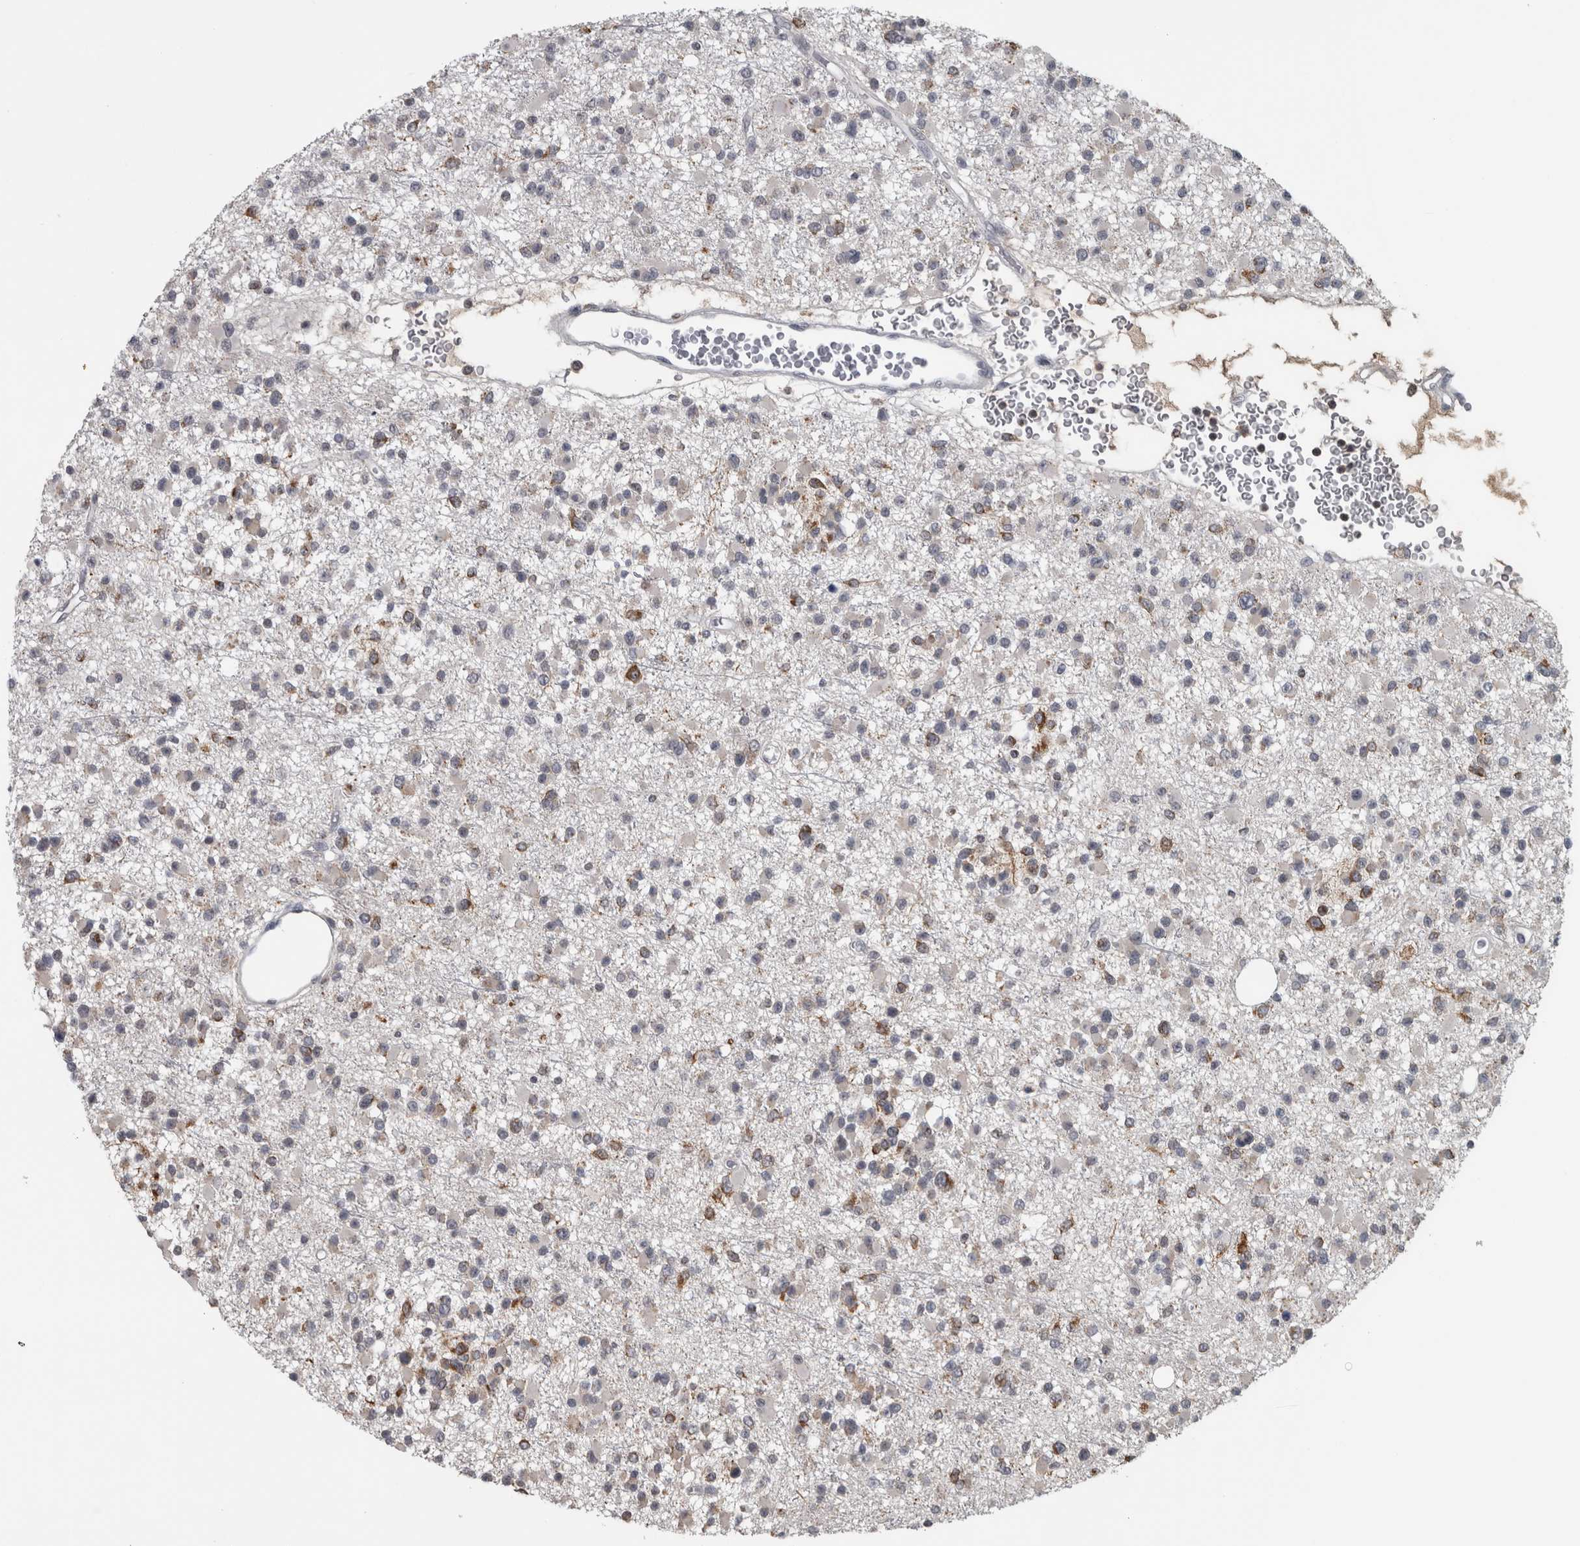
{"staining": {"intensity": "moderate", "quantity": "<25%", "location": "cytoplasmic/membranous"}, "tissue": "glioma", "cell_type": "Tumor cells", "image_type": "cancer", "snomed": [{"axis": "morphology", "description": "Glioma, malignant, Low grade"}, {"axis": "topography", "description": "Brain"}], "caption": "Approximately <25% of tumor cells in human low-grade glioma (malignant) show moderate cytoplasmic/membranous protein positivity as visualized by brown immunohistochemical staining.", "gene": "OR2K2", "patient": {"sex": "female", "age": 22}}